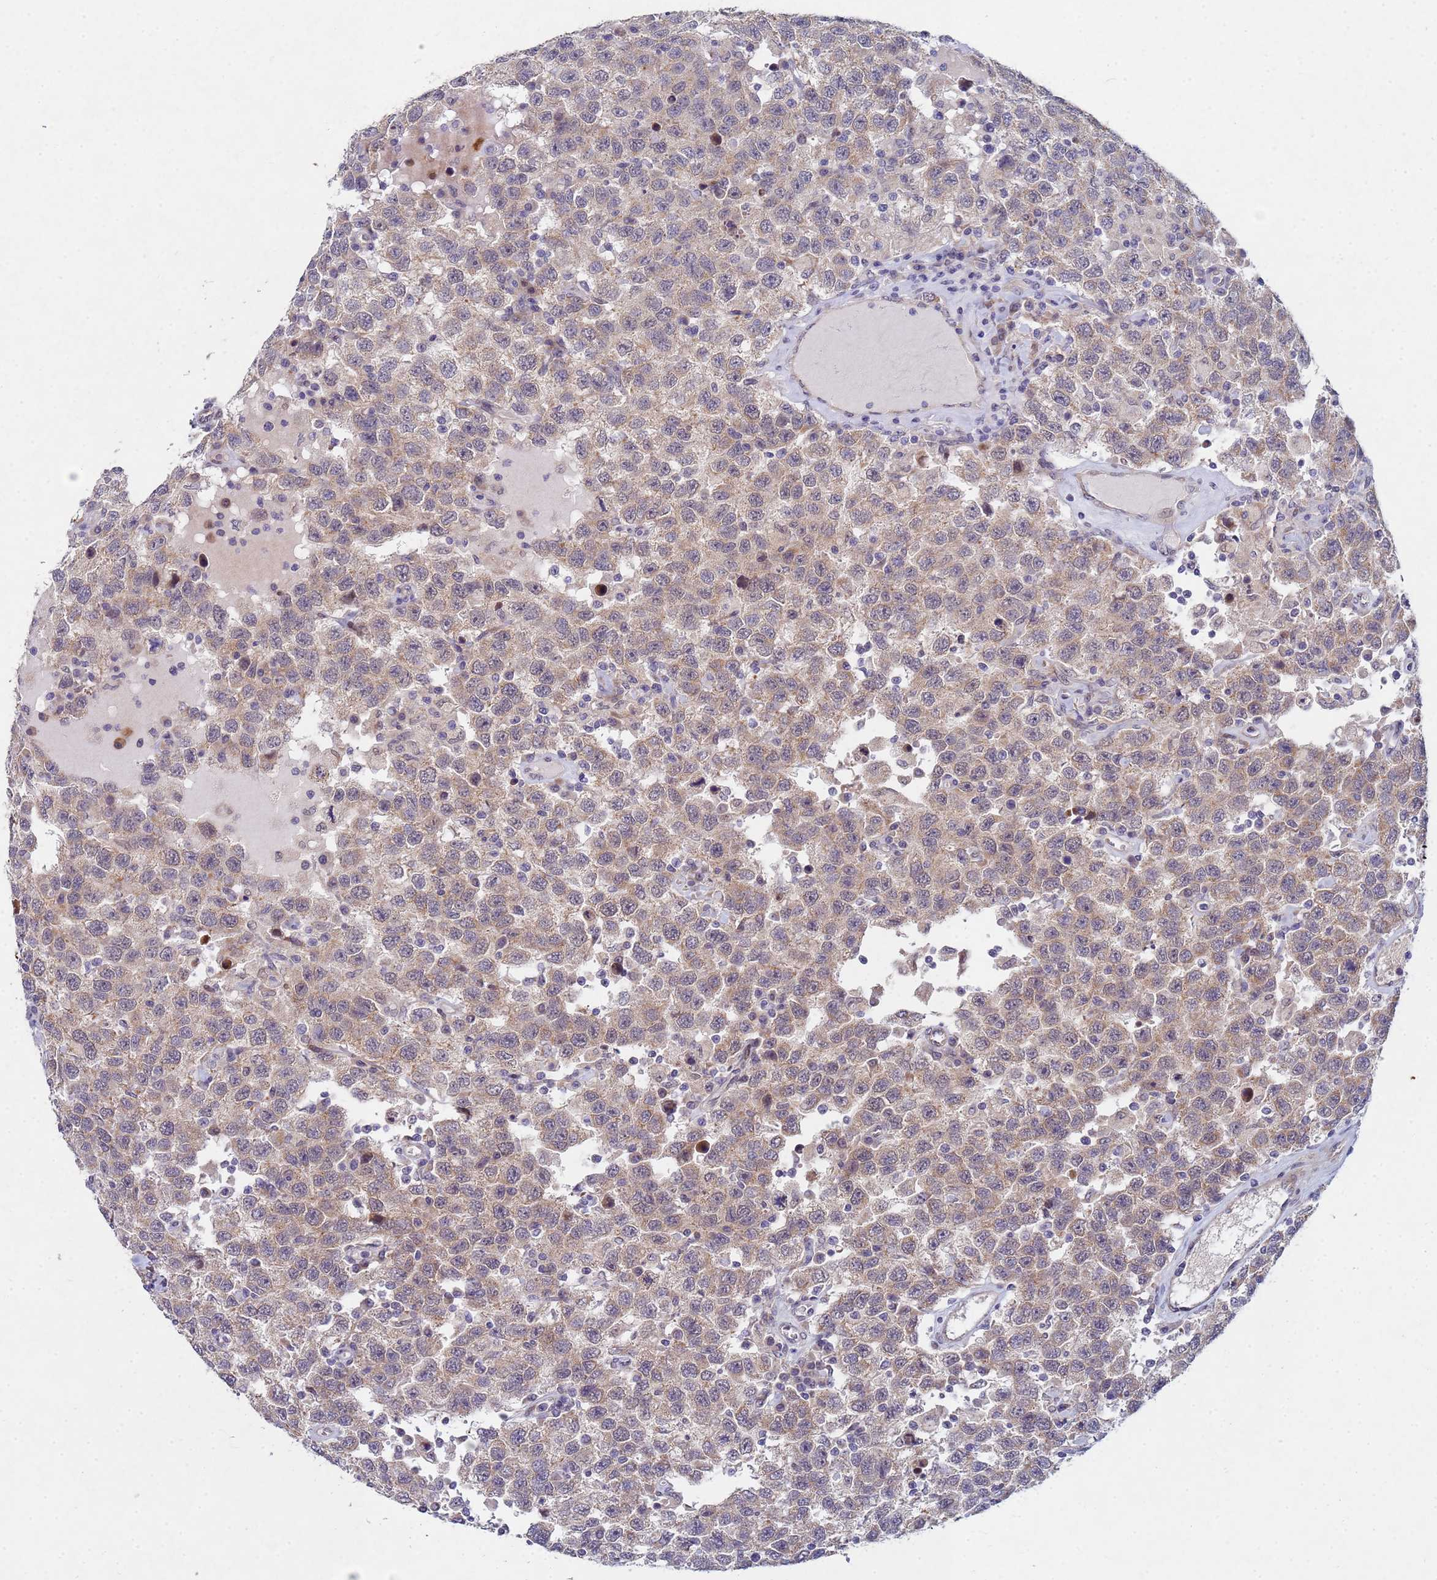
{"staining": {"intensity": "weak", "quantity": ">75%", "location": "cytoplasmic/membranous"}, "tissue": "testis cancer", "cell_type": "Tumor cells", "image_type": "cancer", "snomed": [{"axis": "morphology", "description": "Seminoma, NOS"}, {"axis": "topography", "description": "Testis"}], "caption": "Human seminoma (testis) stained for a protein (brown) exhibits weak cytoplasmic/membranous positive staining in approximately >75% of tumor cells.", "gene": "TNPO2", "patient": {"sex": "male", "age": 41}}